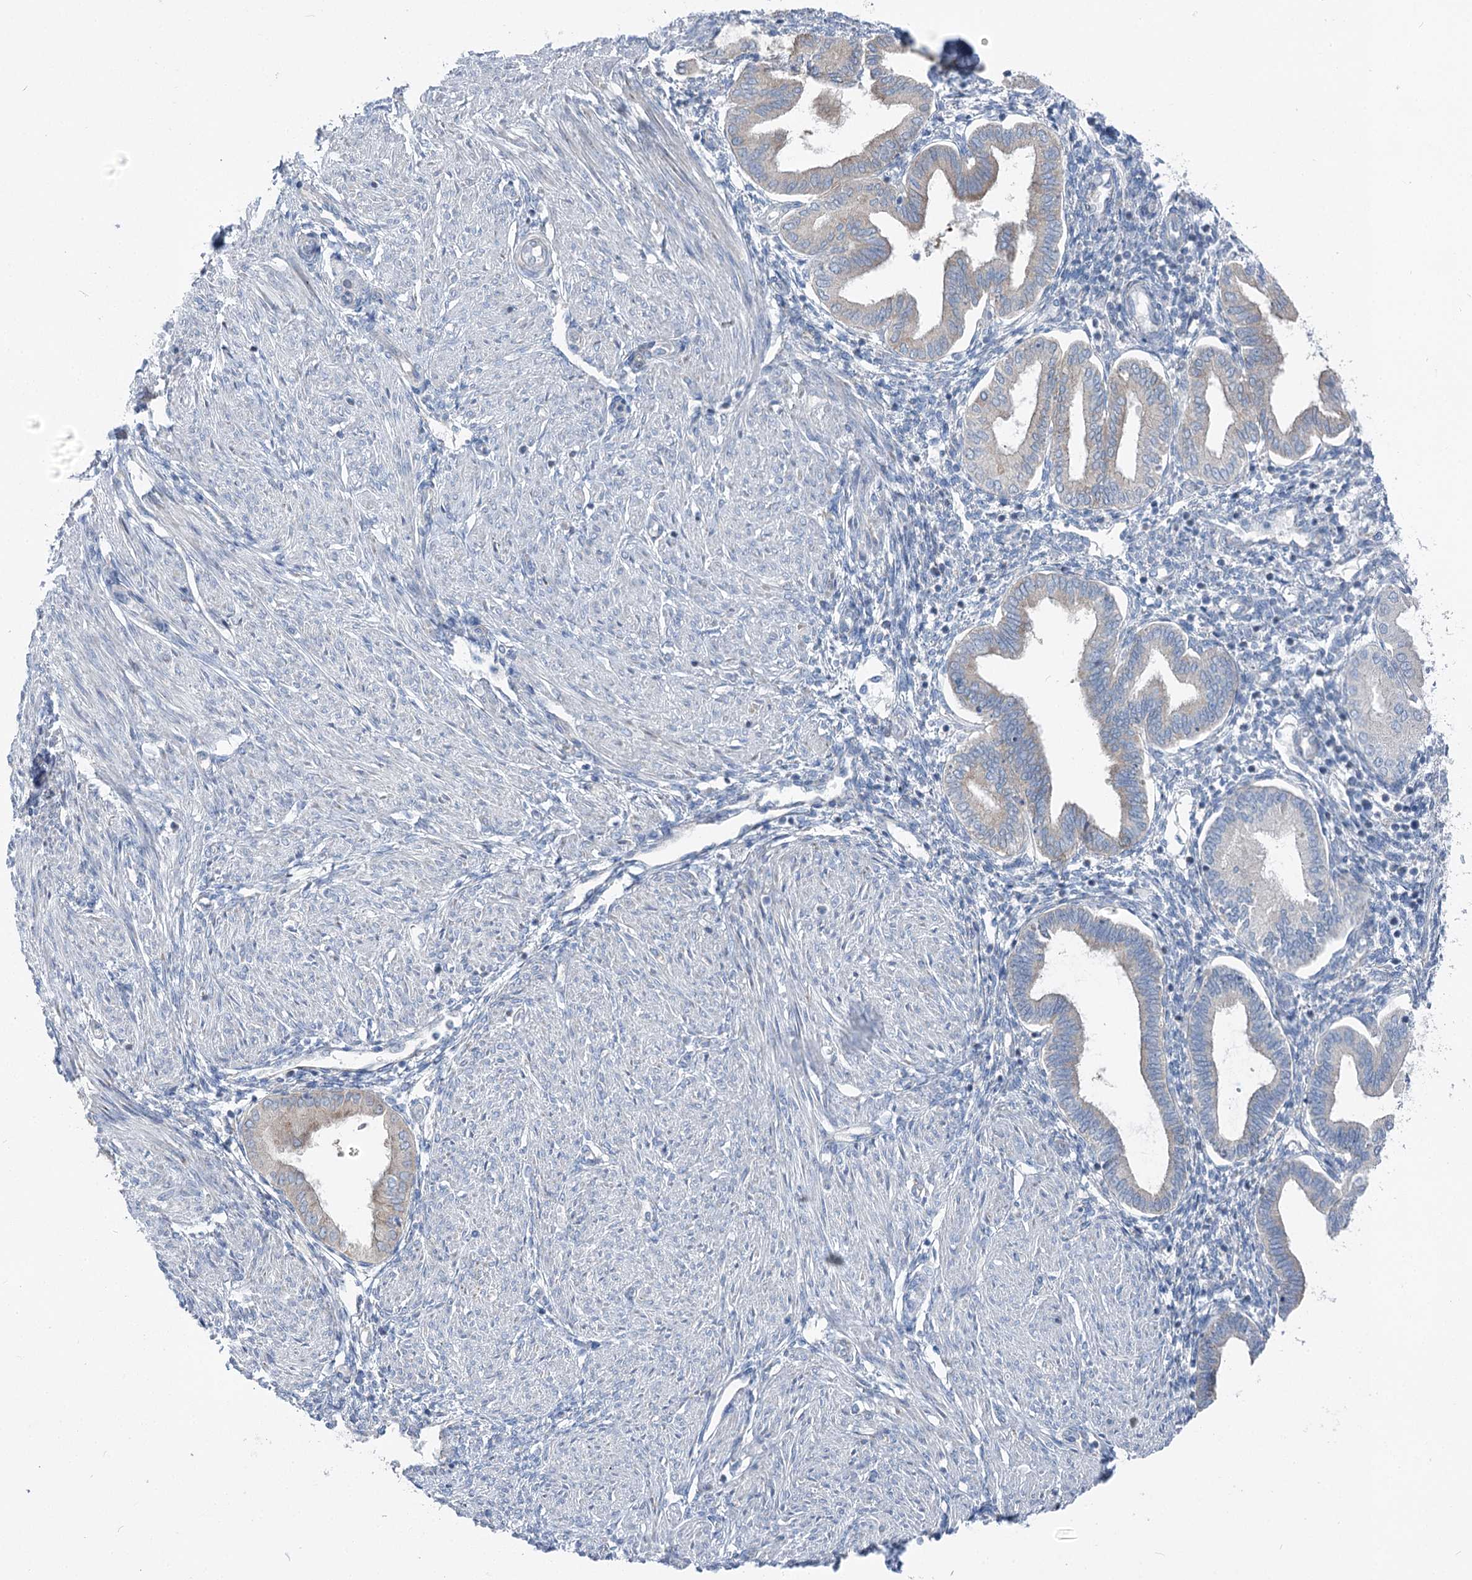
{"staining": {"intensity": "negative", "quantity": "none", "location": "none"}, "tissue": "endometrium", "cell_type": "Cells in endometrial stroma", "image_type": "normal", "snomed": [{"axis": "morphology", "description": "Normal tissue, NOS"}, {"axis": "topography", "description": "Endometrium"}], "caption": "There is no significant staining in cells in endometrial stroma of endometrium. The staining is performed using DAB brown chromogen with nuclei counter-stained in using hematoxylin.", "gene": "POGLUT1", "patient": {"sex": "female", "age": 53}}